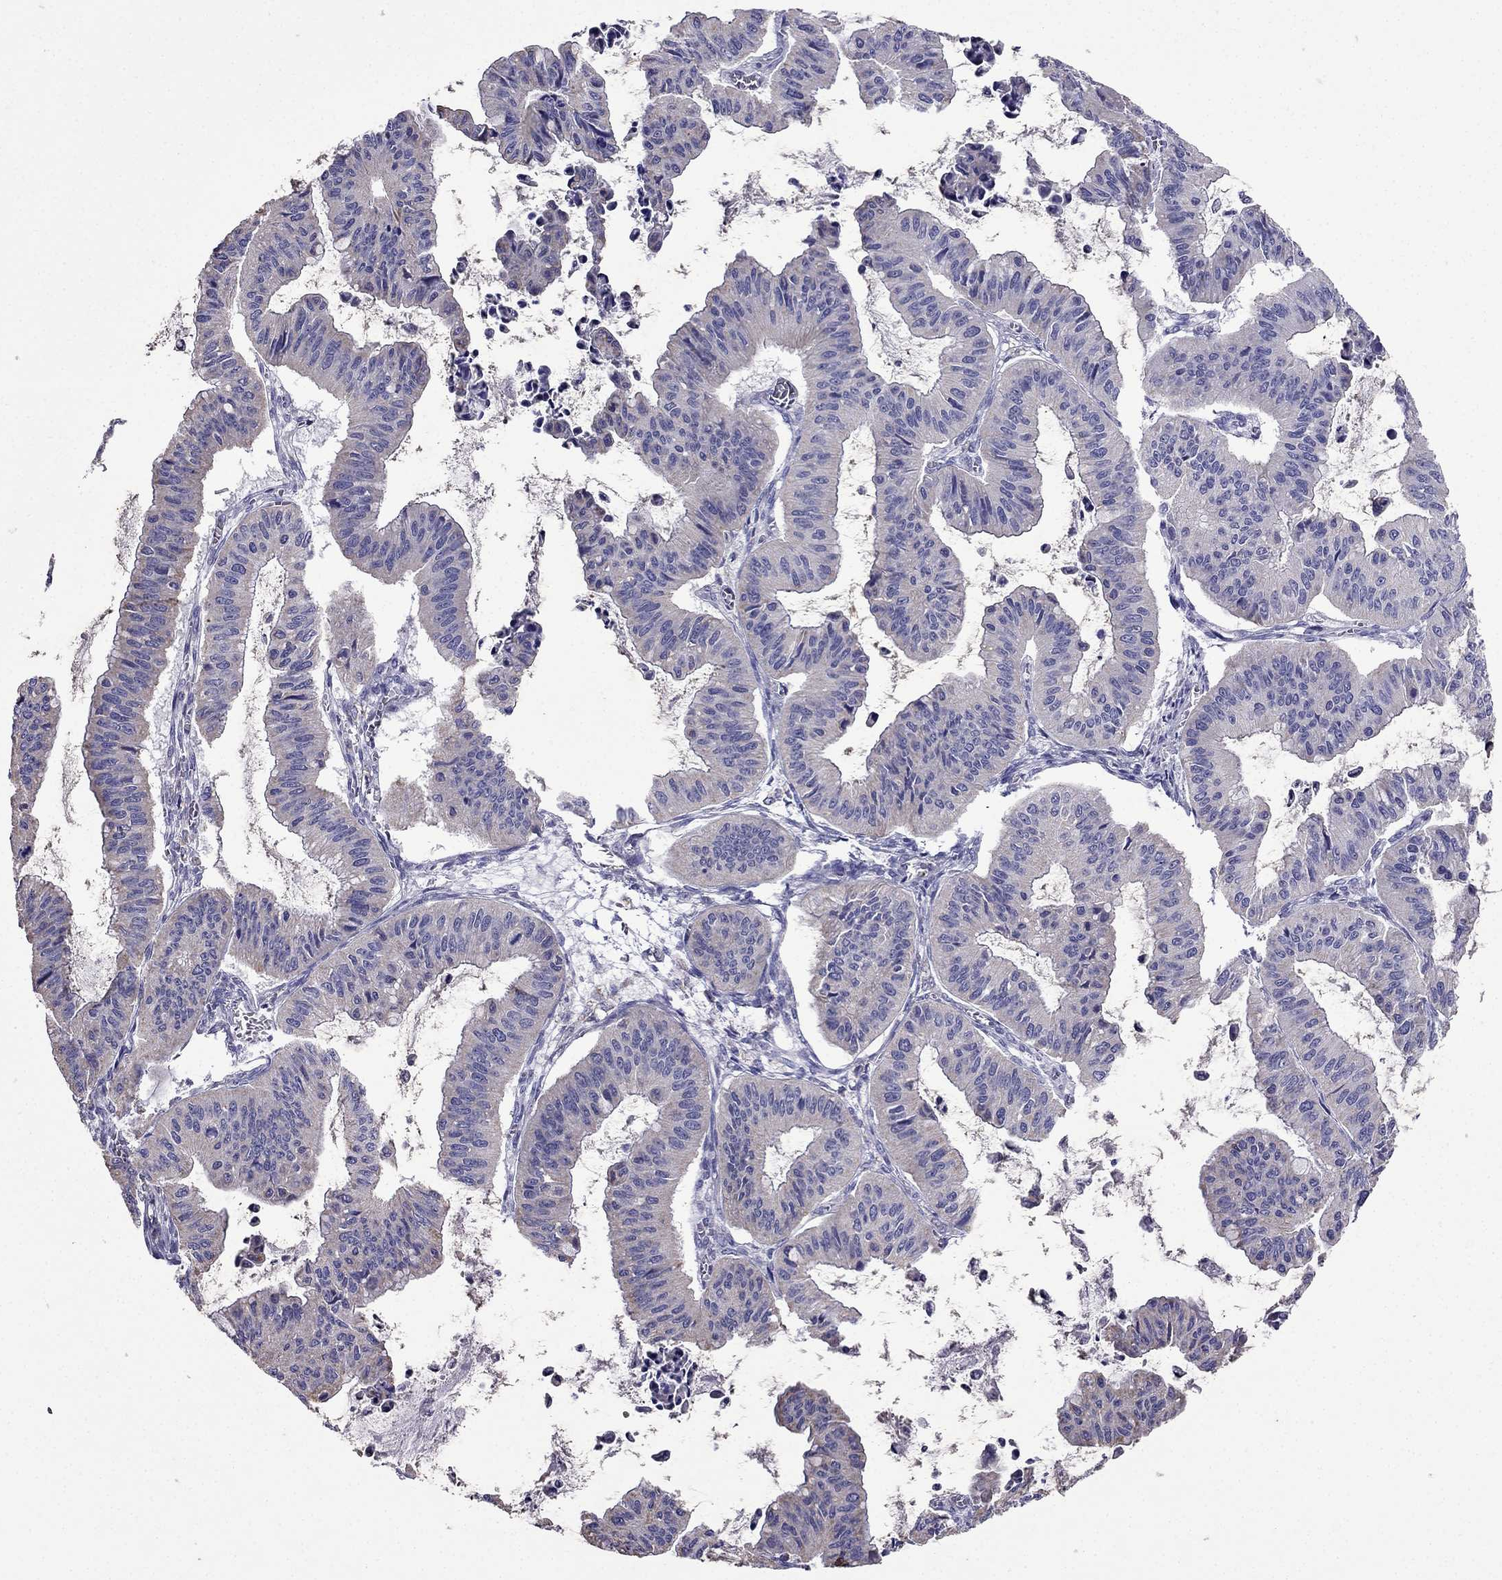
{"staining": {"intensity": "negative", "quantity": "none", "location": "none"}, "tissue": "ovarian cancer", "cell_type": "Tumor cells", "image_type": "cancer", "snomed": [{"axis": "morphology", "description": "Cystadenocarcinoma, mucinous, NOS"}, {"axis": "topography", "description": "Ovary"}], "caption": "Immunohistochemistry of mucinous cystadenocarcinoma (ovarian) exhibits no positivity in tumor cells.", "gene": "DSC1", "patient": {"sex": "female", "age": 72}}